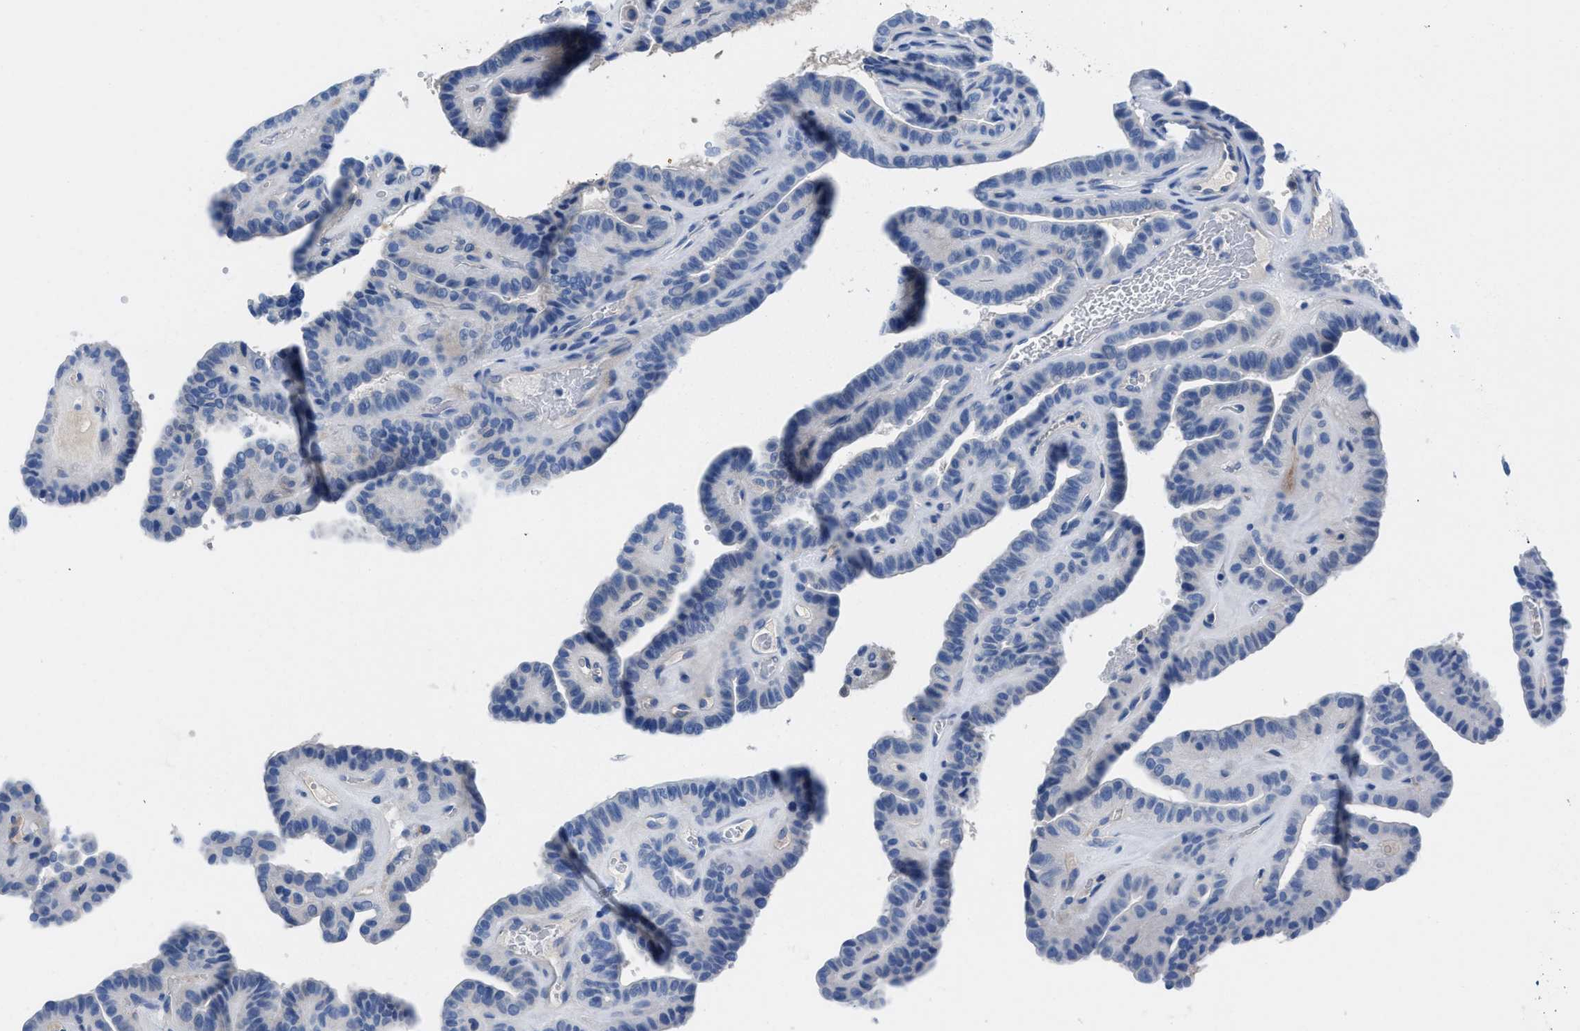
{"staining": {"intensity": "negative", "quantity": "none", "location": "none"}, "tissue": "thyroid cancer", "cell_type": "Tumor cells", "image_type": "cancer", "snomed": [{"axis": "morphology", "description": "Papillary adenocarcinoma, NOS"}, {"axis": "topography", "description": "Thyroid gland"}], "caption": "The micrograph reveals no staining of tumor cells in thyroid cancer (papillary adenocarcinoma).", "gene": "SLFN13", "patient": {"sex": "male", "age": 77}}